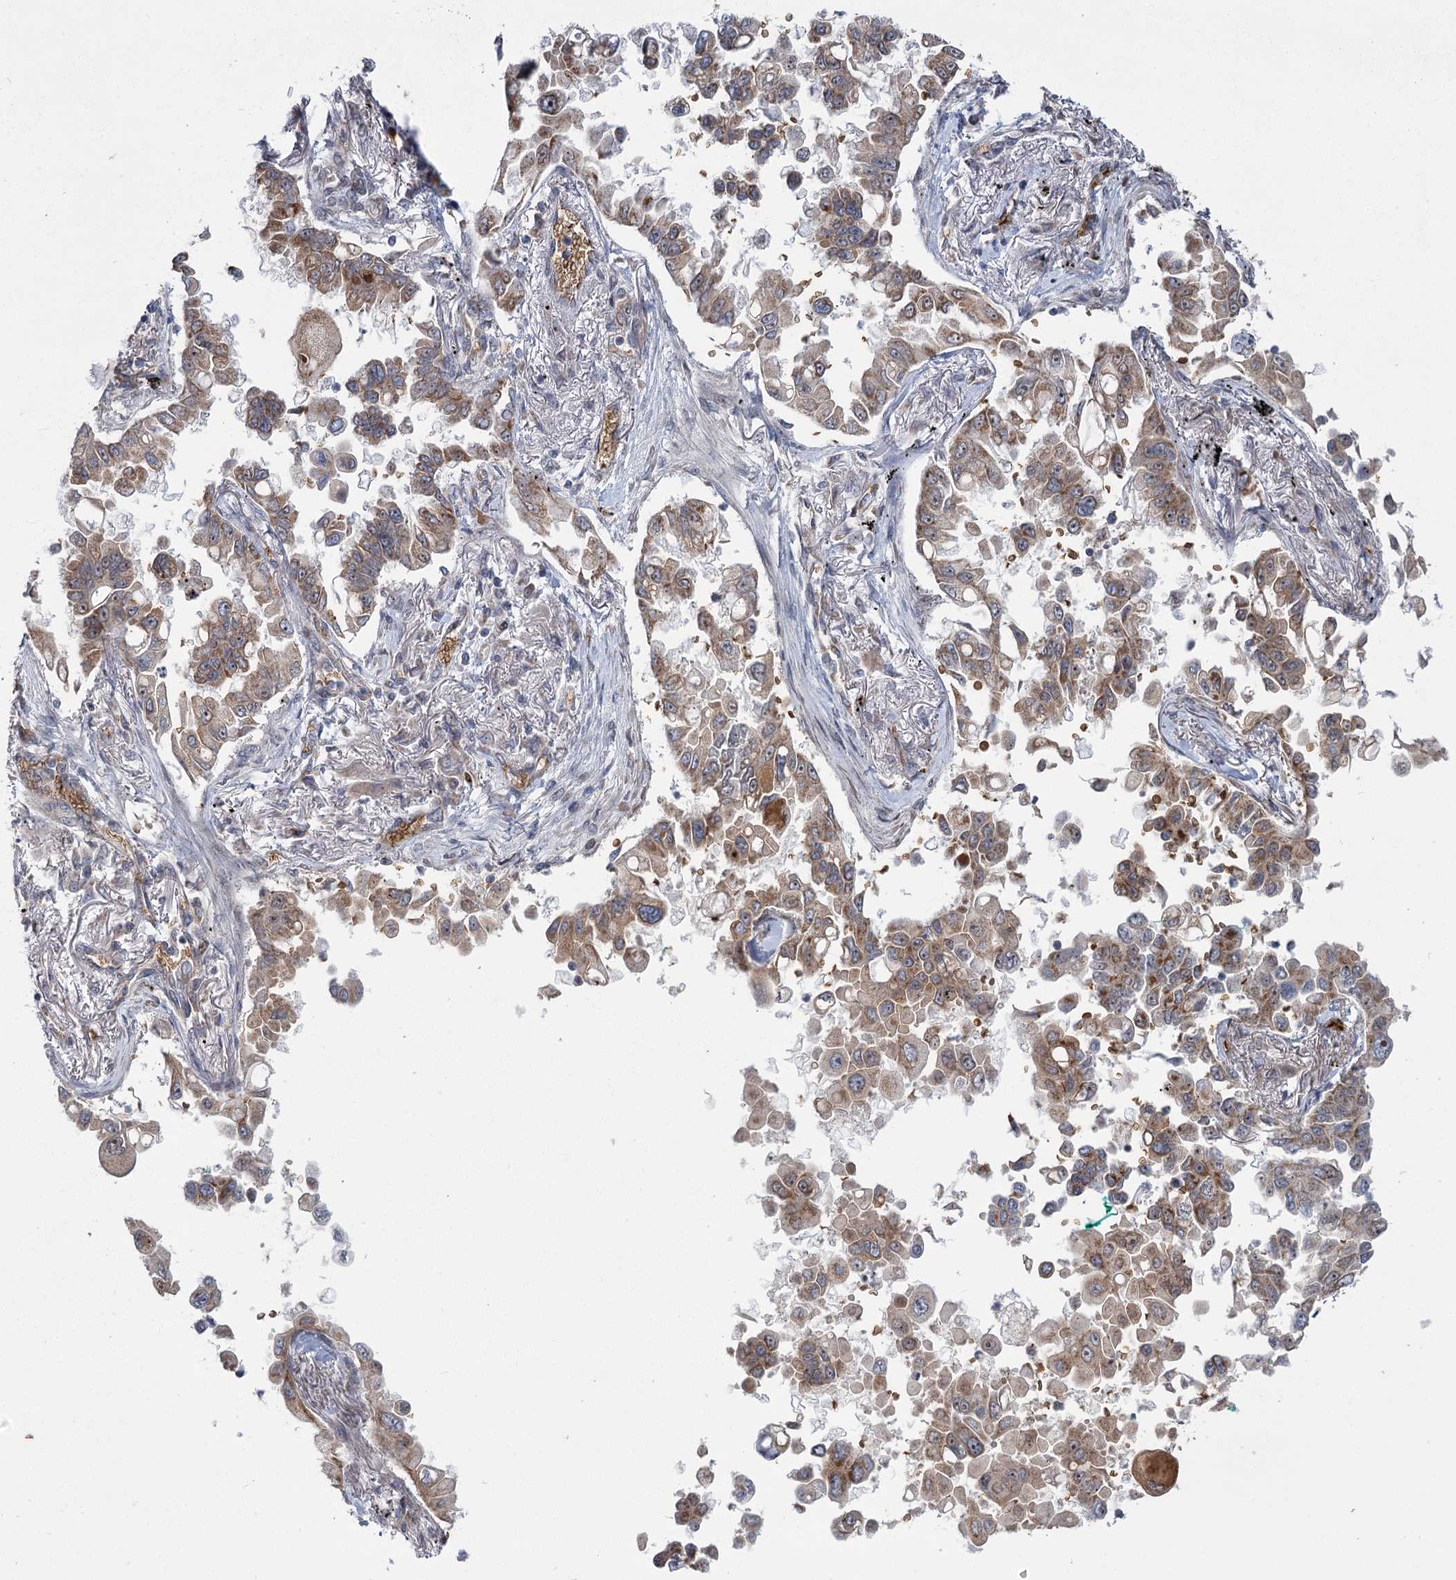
{"staining": {"intensity": "moderate", "quantity": "25%-75%", "location": "cytoplasmic/membranous"}, "tissue": "lung cancer", "cell_type": "Tumor cells", "image_type": "cancer", "snomed": [{"axis": "morphology", "description": "Adenocarcinoma, NOS"}, {"axis": "topography", "description": "Lung"}], "caption": "A high-resolution micrograph shows immunohistochemistry (IHC) staining of lung cancer, which reveals moderate cytoplasmic/membranous staining in approximately 25%-75% of tumor cells. Nuclei are stained in blue.", "gene": "NSMCE4A", "patient": {"sex": "female", "age": 67}}